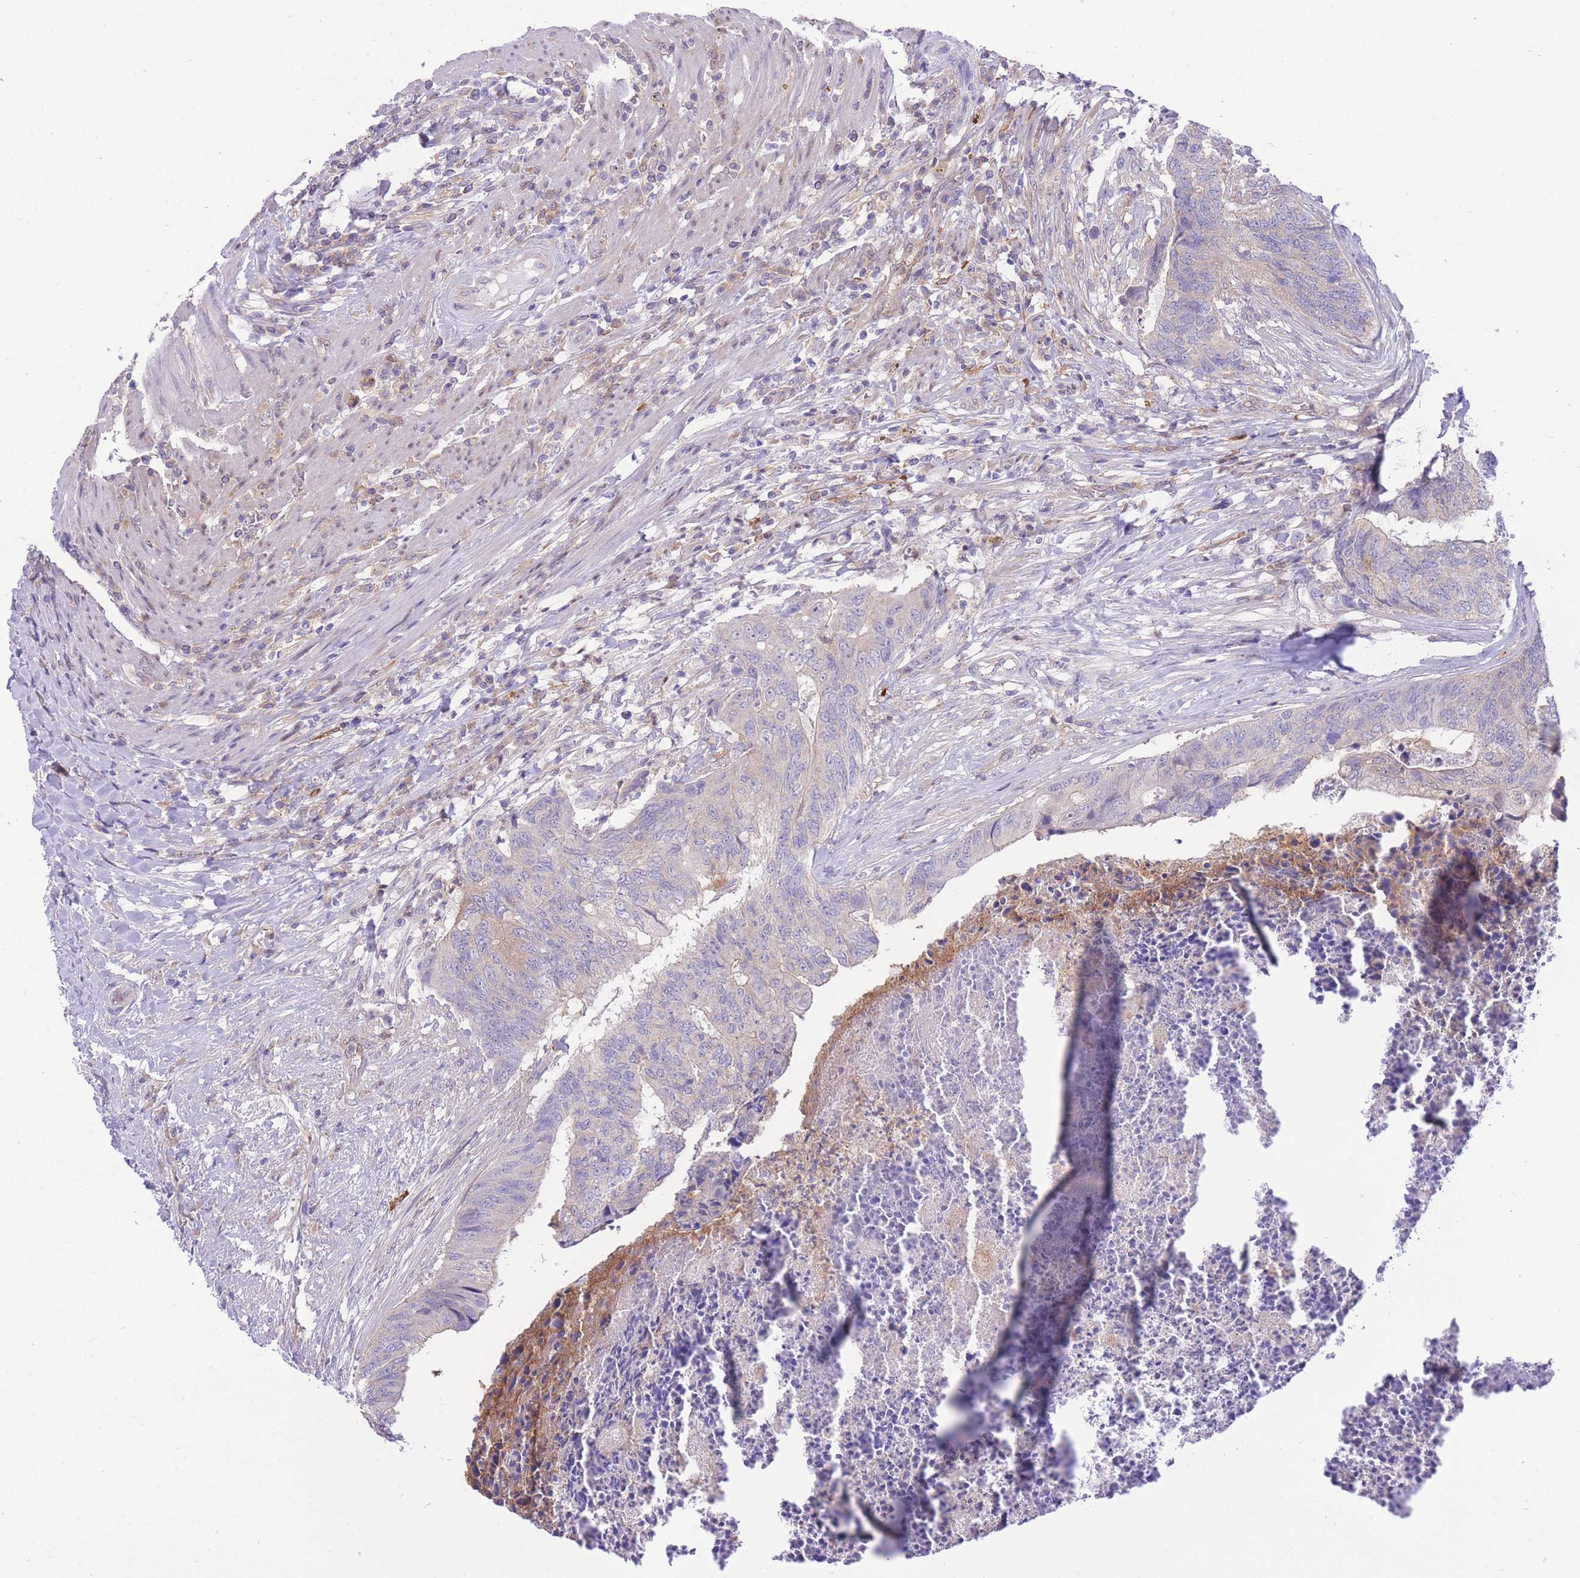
{"staining": {"intensity": "weak", "quantity": "25%-75%", "location": "cytoplasmic/membranous"}, "tissue": "colorectal cancer", "cell_type": "Tumor cells", "image_type": "cancer", "snomed": [{"axis": "morphology", "description": "Adenocarcinoma, NOS"}, {"axis": "topography", "description": "Colon"}], "caption": "There is low levels of weak cytoplasmic/membranous staining in tumor cells of adenocarcinoma (colorectal), as demonstrated by immunohistochemical staining (brown color).", "gene": "NAMPT", "patient": {"sex": "female", "age": 67}}